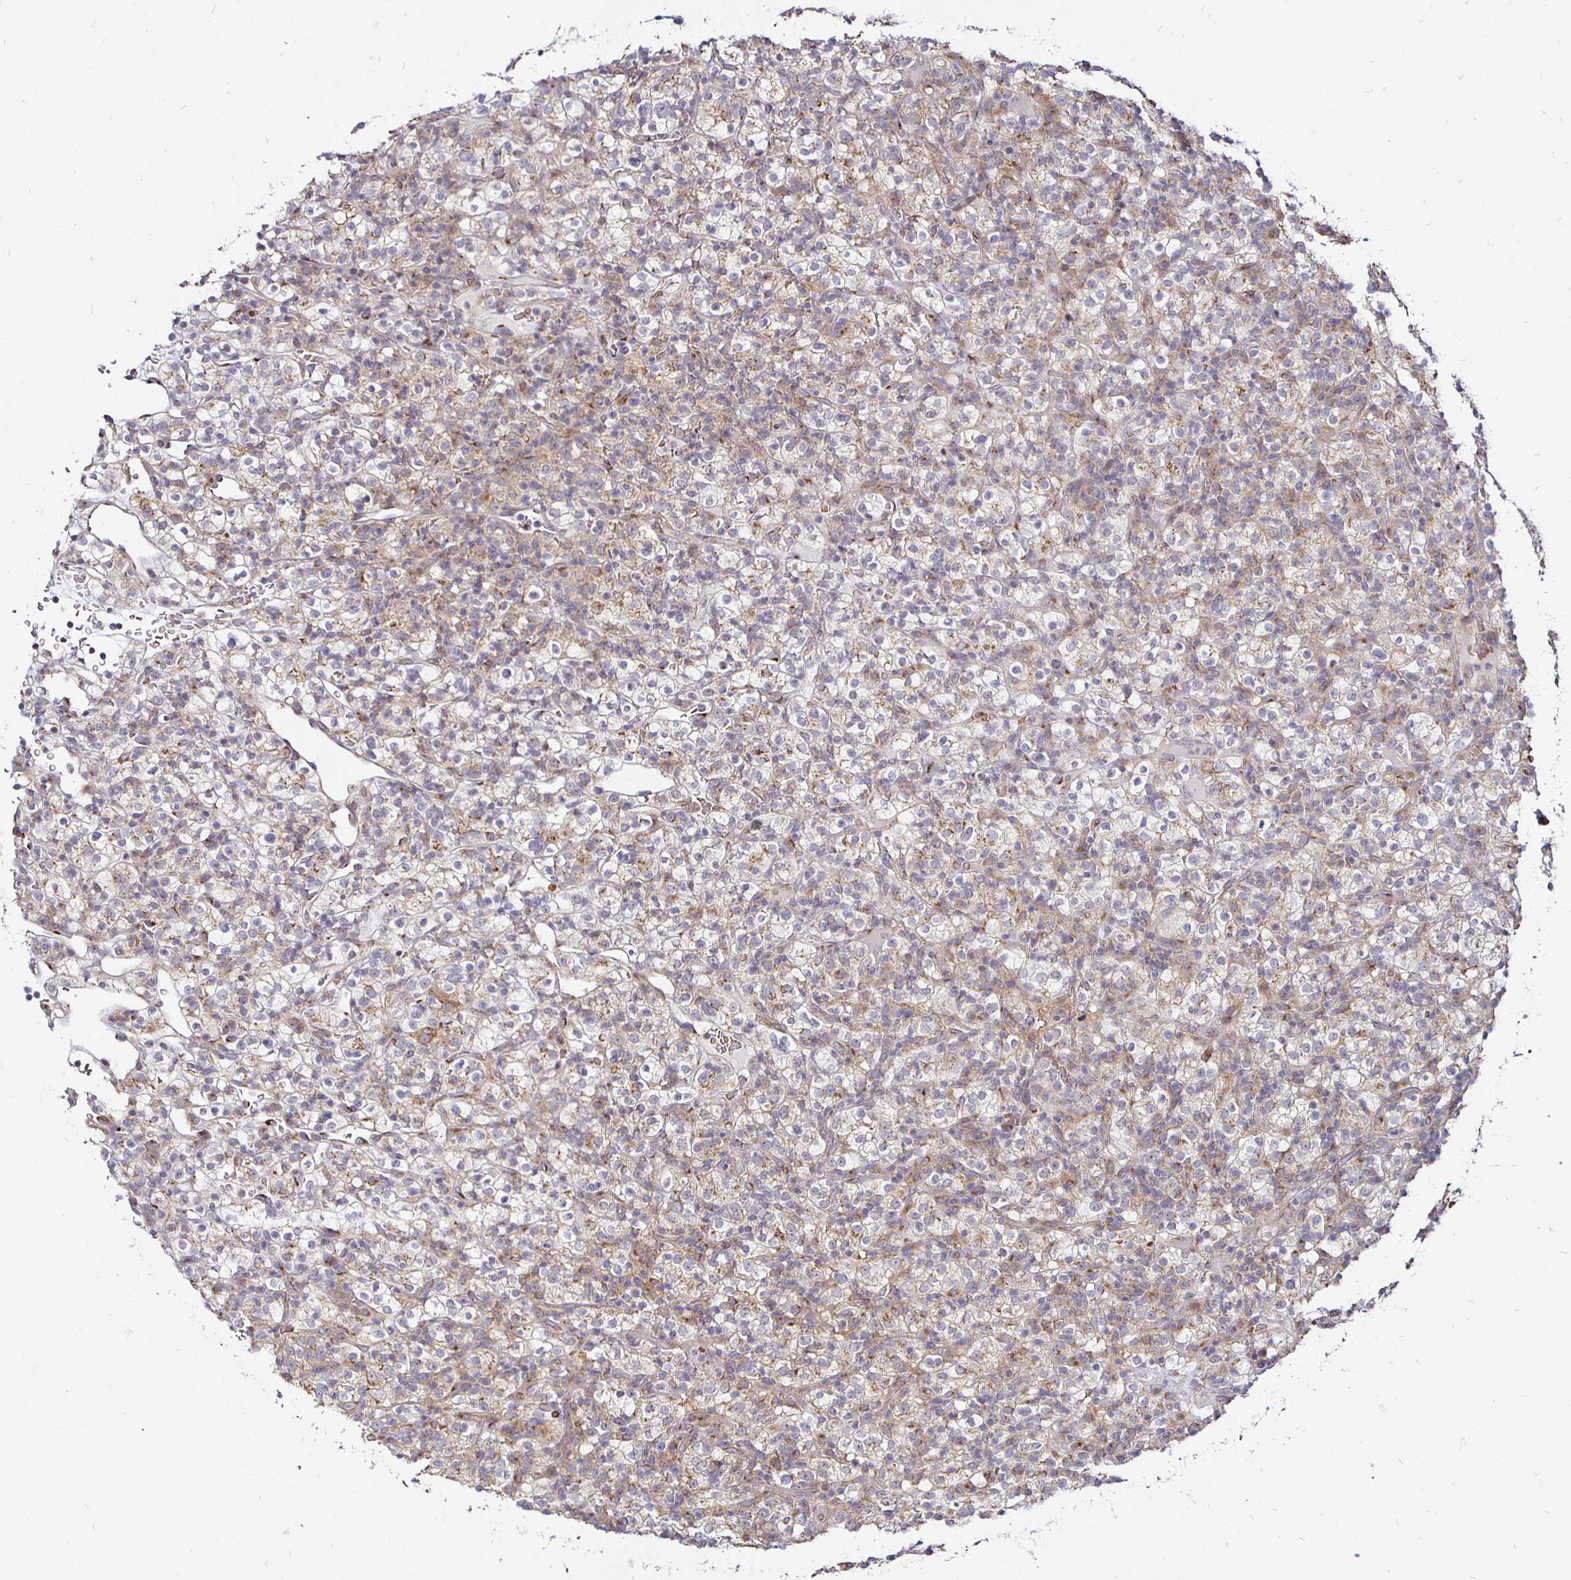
{"staining": {"intensity": "weak", "quantity": ">75%", "location": "cytoplasmic/membranous"}, "tissue": "renal cancer", "cell_type": "Tumor cells", "image_type": "cancer", "snomed": [{"axis": "morphology", "description": "Normal tissue, NOS"}, {"axis": "morphology", "description": "Adenocarcinoma, NOS"}, {"axis": "topography", "description": "Kidney"}], "caption": "Protein staining of adenocarcinoma (renal) tissue displays weak cytoplasmic/membranous staining in about >75% of tumor cells.", "gene": "ATG3", "patient": {"sex": "female", "age": 72}}